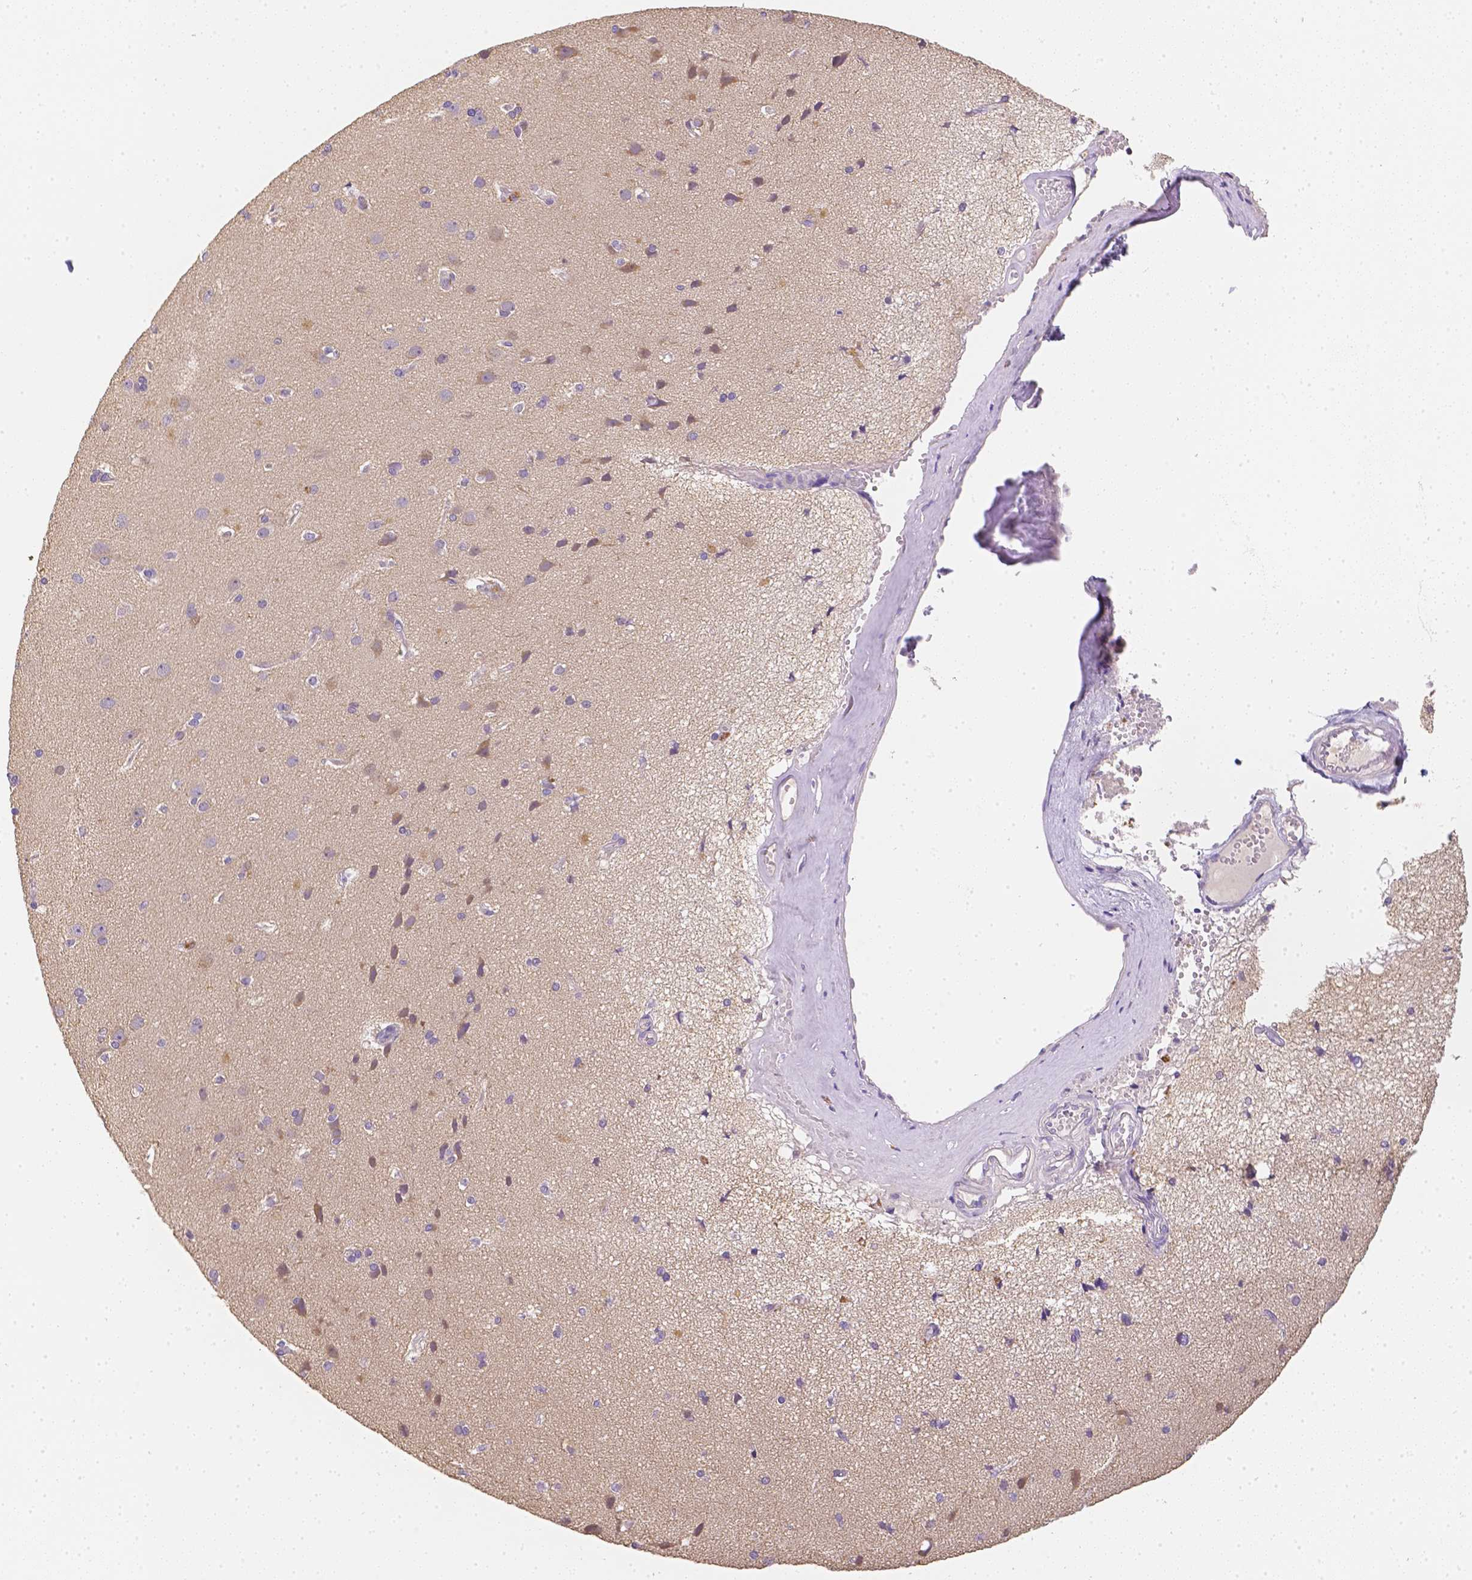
{"staining": {"intensity": "negative", "quantity": "none", "location": "none"}, "tissue": "cerebral cortex", "cell_type": "Endothelial cells", "image_type": "normal", "snomed": [{"axis": "morphology", "description": "Normal tissue, NOS"}, {"axis": "morphology", "description": "Glioma, malignant, High grade"}, {"axis": "topography", "description": "Cerebral cortex"}], "caption": "Immunohistochemical staining of unremarkable human cerebral cortex exhibits no significant positivity in endothelial cells. (Brightfield microscopy of DAB (3,3'-diaminobenzidine) immunohistochemistry at high magnification).", "gene": "C10orf67", "patient": {"sex": "male", "age": 71}}